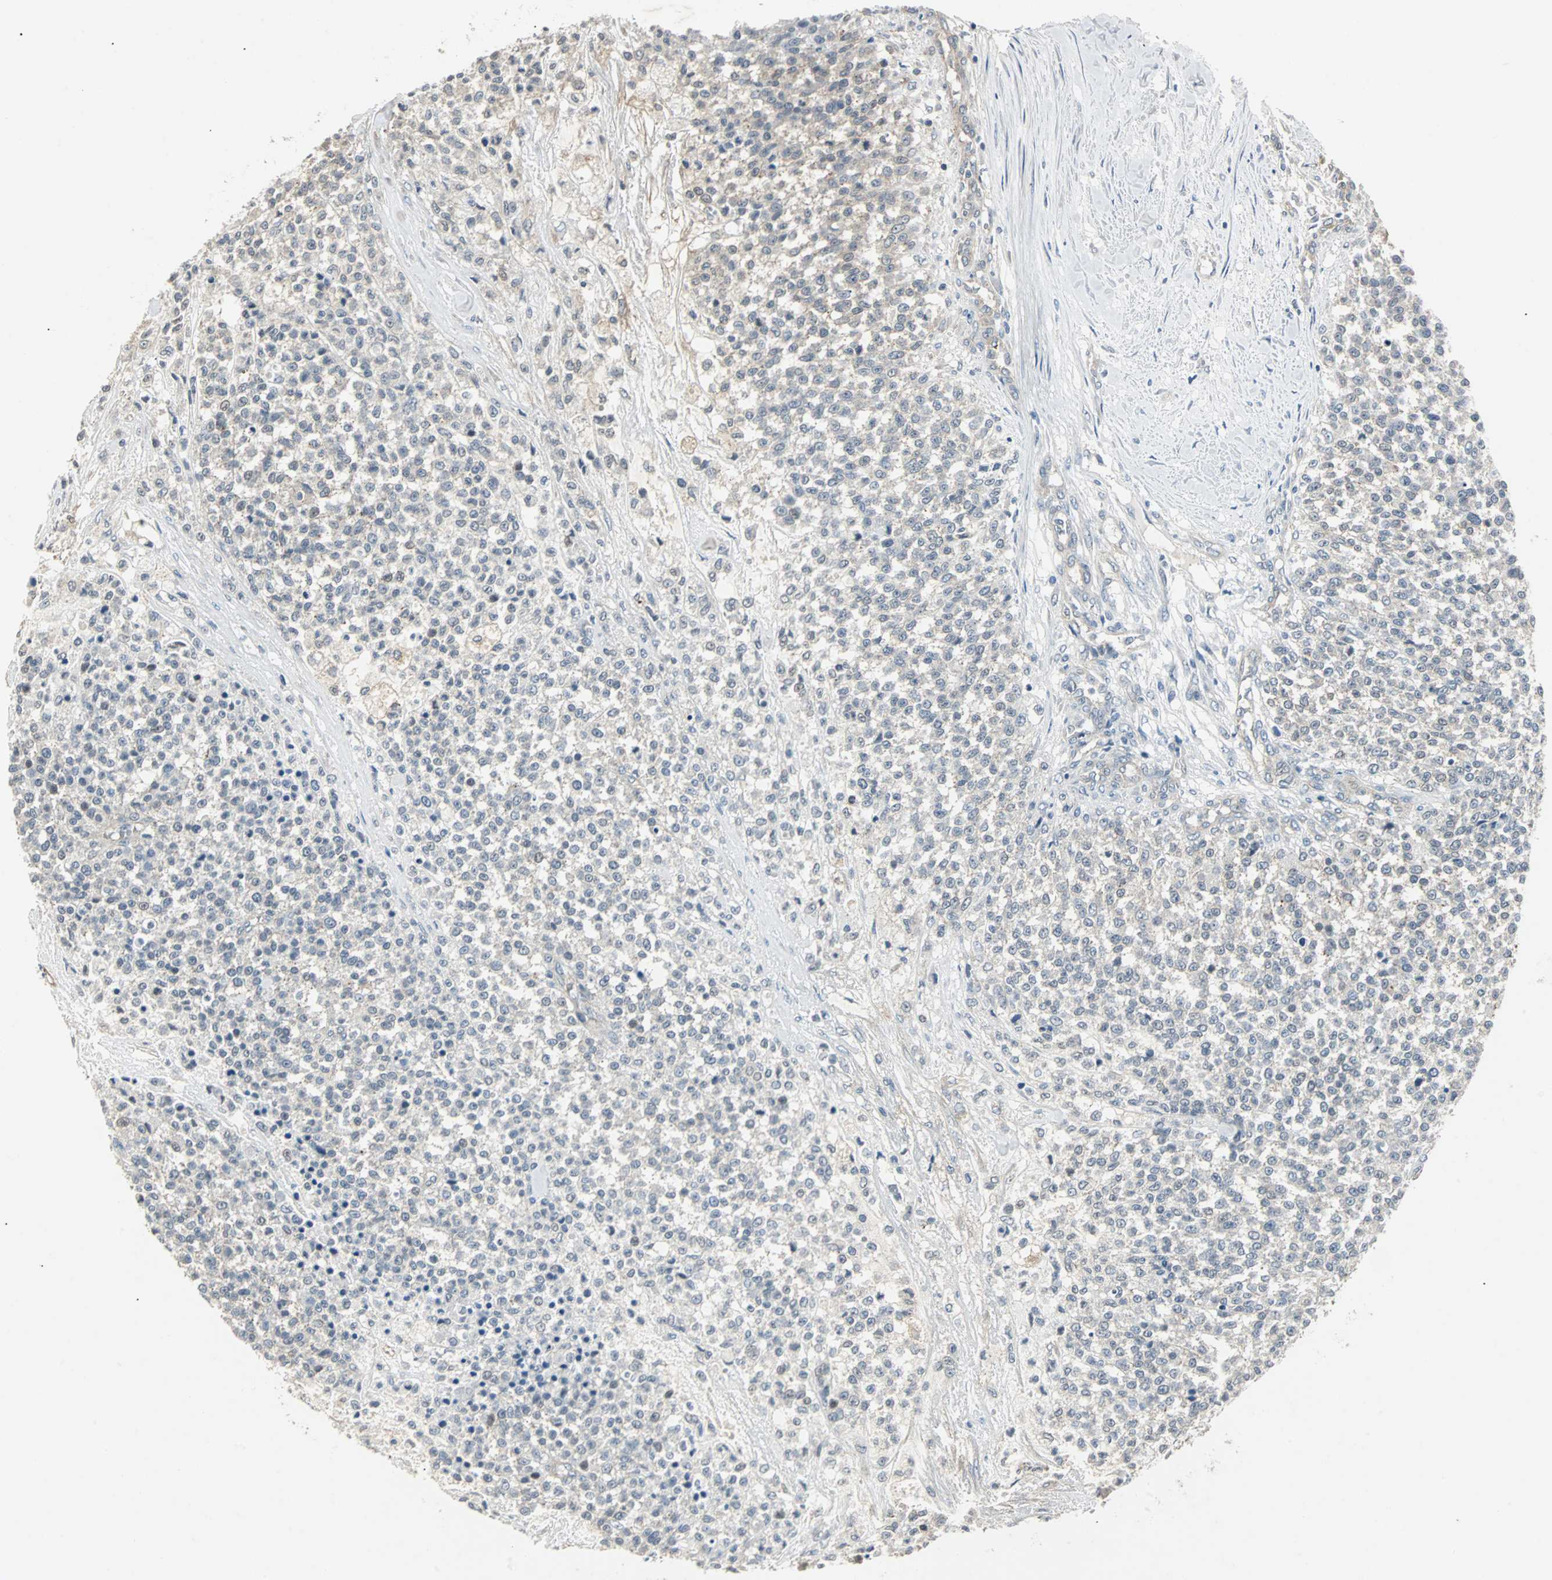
{"staining": {"intensity": "negative", "quantity": "none", "location": "none"}, "tissue": "testis cancer", "cell_type": "Tumor cells", "image_type": "cancer", "snomed": [{"axis": "morphology", "description": "Seminoma, NOS"}, {"axis": "topography", "description": "Testis"}], "caption": "A histopathology image of testis seminoma stained for a protein reveals no brown staining in tumor cells. (DAB (3,3'-diaminobenzidine) IHC visualized using brightfield microscopy, high magnification).", "gene": "CMC2", "patient": {"sex": "male", "age": 59}}